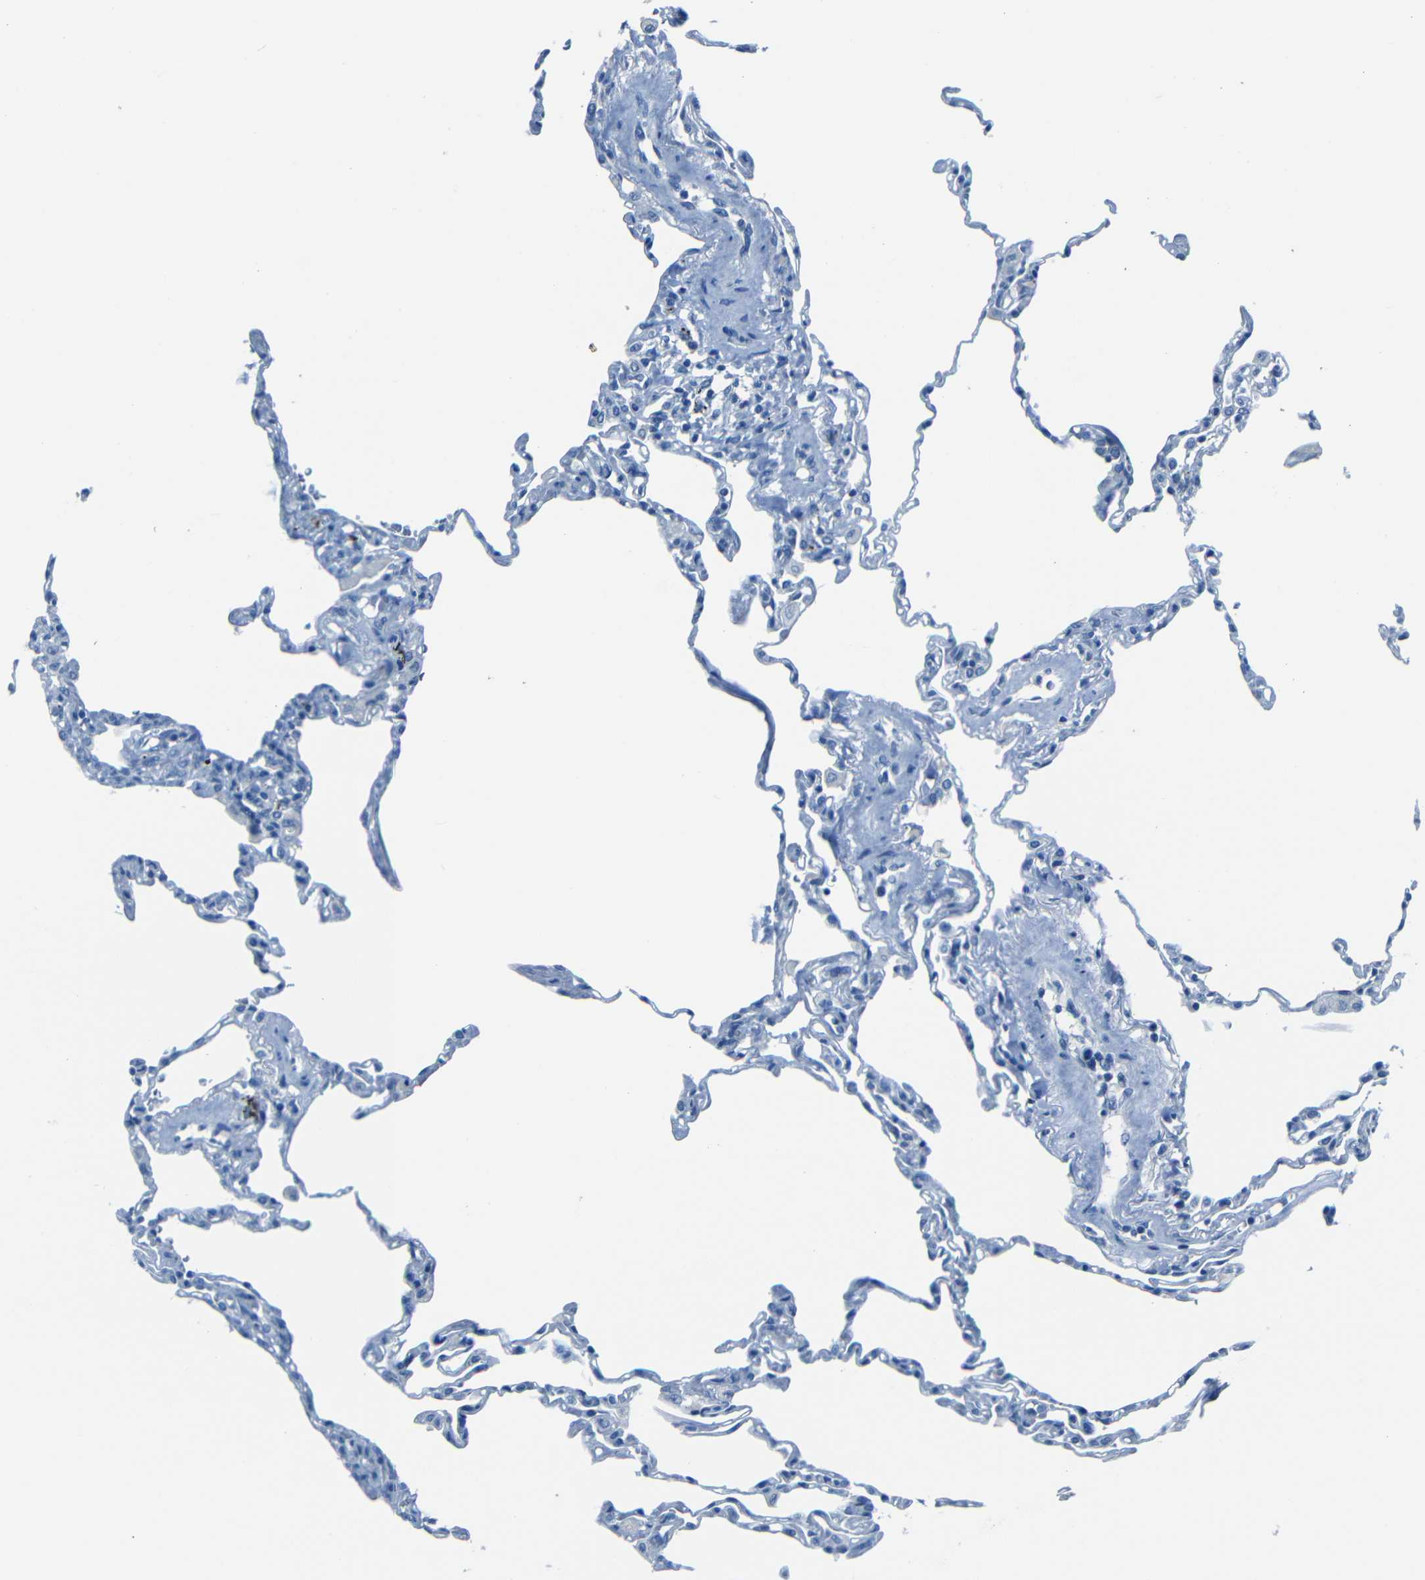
{"staining": {"intensity": "negative", "quantity": "none", "location": "none"}, "tissue": "lung", "cell_type": "Alveolar cells", "image_type": "normal", "snomed": [{"axis": "morphology", "description": "Normal tissue, NOS"}, {"axis": "topography", "description": "Lung"}], "caption": "Immunohistochemistry (IHC) image of normal lung: lung stained with DAB (3,3'-diaminobenzidine) reveals no significant protein positivity in alveolar cells.", "gene": "FBN2", "patient": {"sex": "male", "age": 59}}